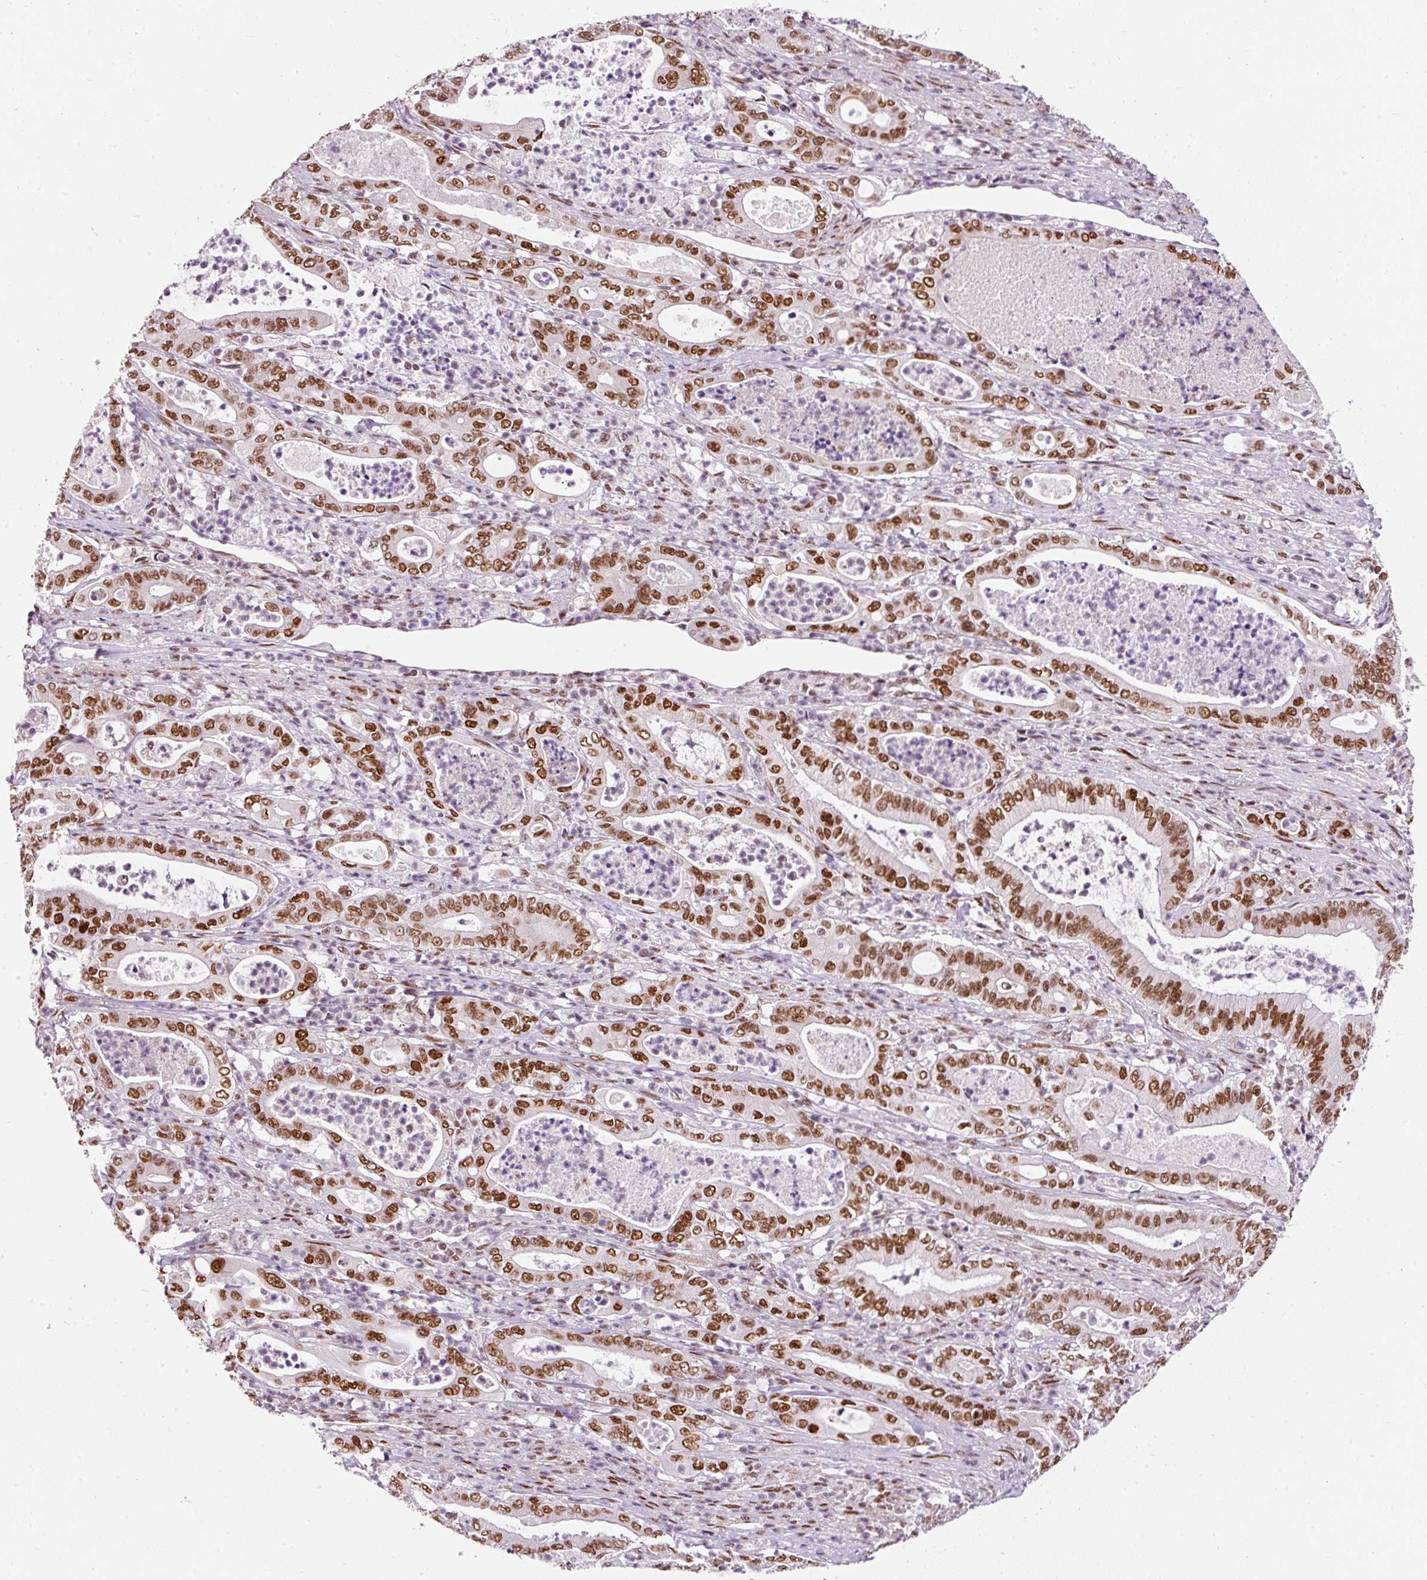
{"staining": {"intensity": "strong", "quantity": ">75%", "location": "nuclear"}, "tissue": "pancreatic cancer", "cell_type": "Tumor cells", "image_type": "cancer", "snomed": [{"axis": "morphology", "description": "Adenocarcinoma, NOS"}, {"axis": "topography", "description": "Pancreas"}], "caption": "Protein analysis of pancreatic cancer (adenocarcinoma) tissue exhibits strong nuclear expression in approximately >75% of tumor cells. The protein of interest is stained brown, and the nuclei are stained in blue (DAB (3,3'-diaminobenzidine) IHC with brightfield microscopy, high magnification).", "gene": "HNRNPC", "patient": {"sex": "male", "age": 71}}